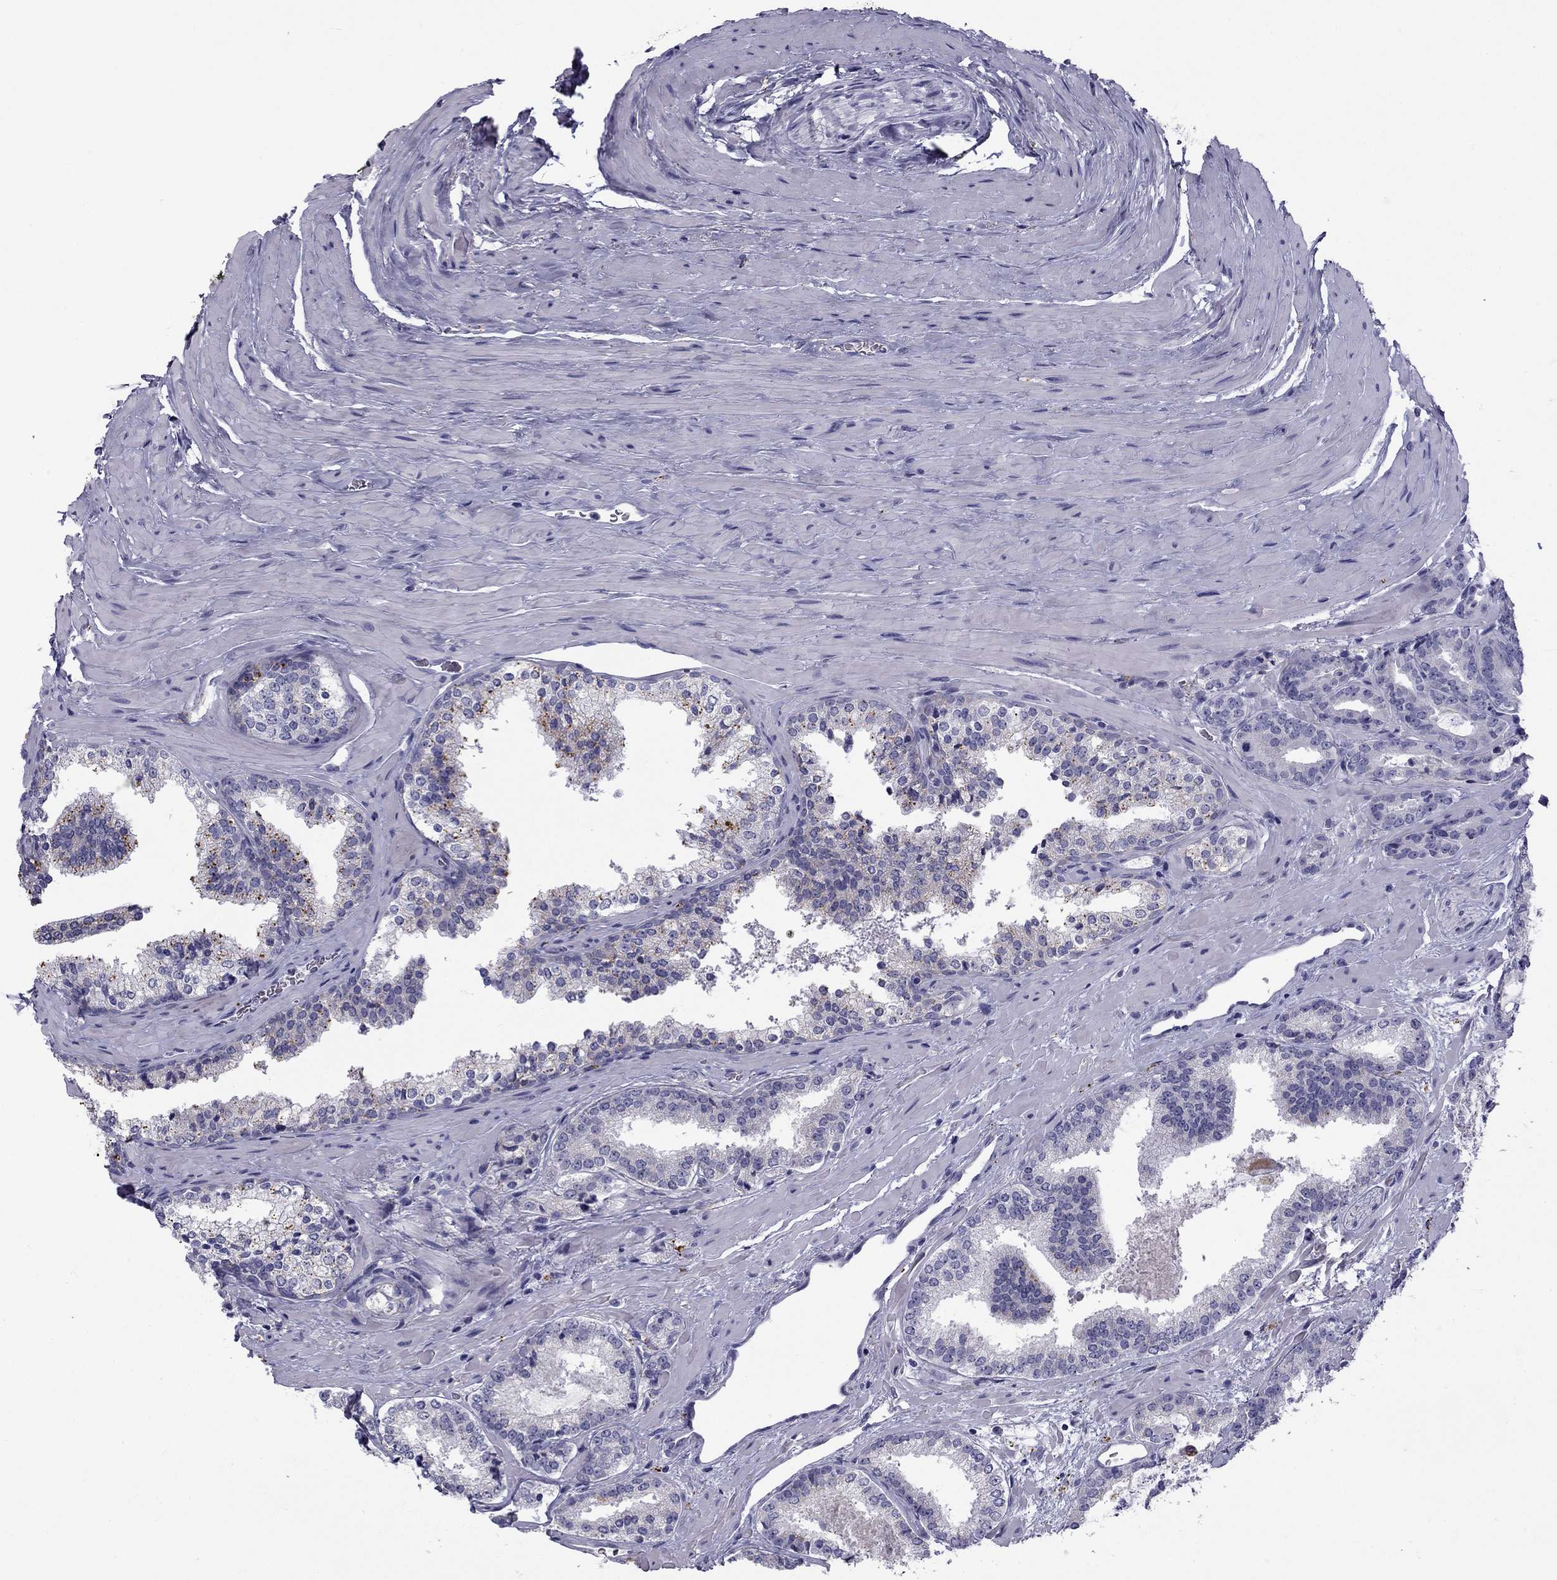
{"staining": {"intensity": "negative", "quantity": "none", "location": "none"}, "tissue": "prostate cancer", "cell_type": "Tumor cells", "image_type": "cancer", "snomed": [{"axis": "morphology", "description": "Adenocarcinoma, NOS"}, {"axis": "morphology", "description": "Adenocarcinoma, High grade"}, {"axis": "topography", "description": "Prostate"}], "caption": "Prostate cancer stained for a protein using IHC exhibits no positivity tumor cells.", "gene": "CLPSL2", "patient": {"sex": "male", "age": 62}}